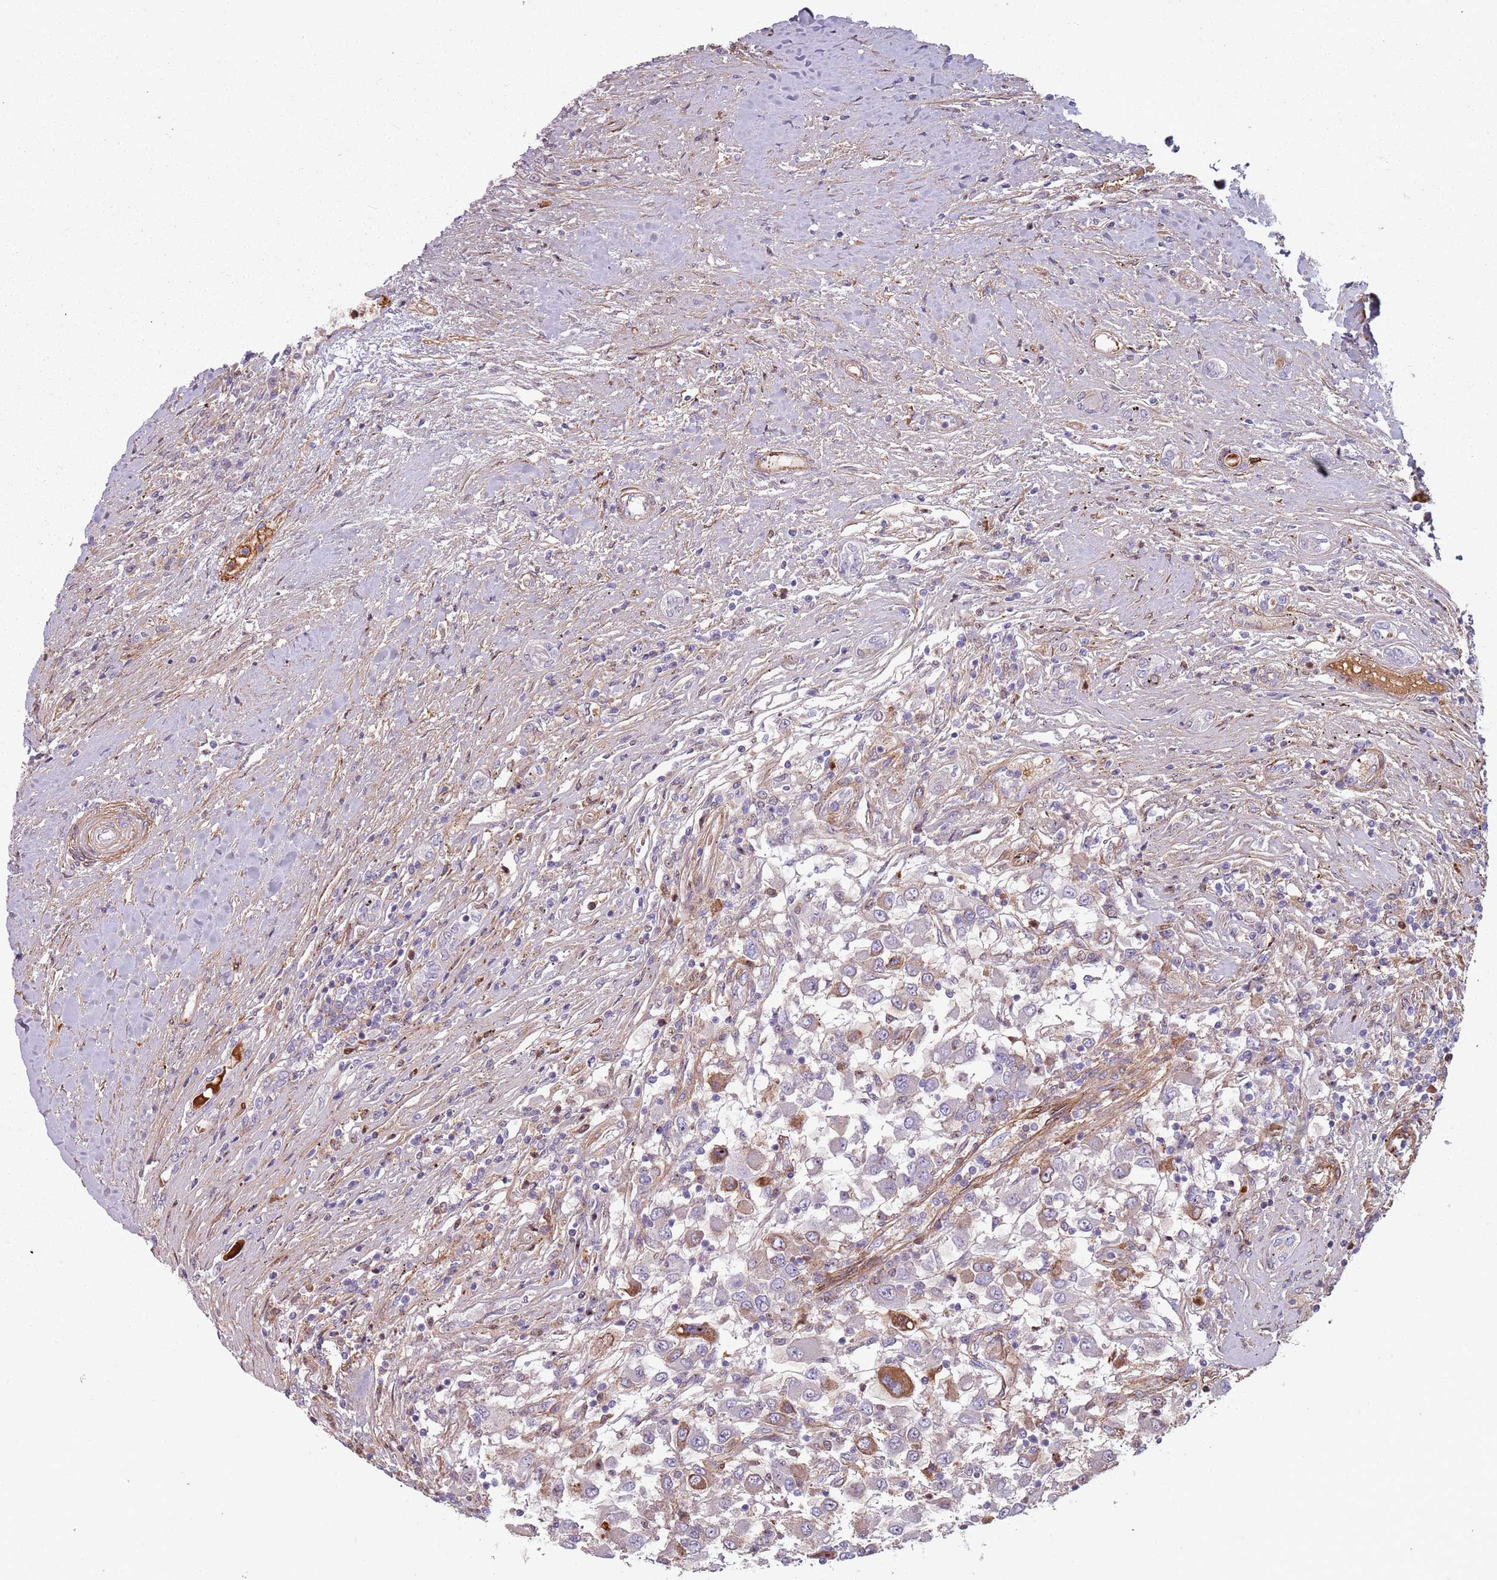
{"staining": {"intensity": "moderate", "quantity": "<25%", "location": "cytoplasmic/membranous"}, "tissue": "renal cancer", "cell_type": "Tumor cells", "image_type": "cancer", "snomed": [{"axis": "morphology", "description": "Adenocarcinoma, NOS"}, {"axis": "topography", "description": "Kidney"}], "caption": "DAB (3,3'-diaminobenzidine) immunohistochemical staining of human renal cancer shows moderate cytoplasmic/membranous protein expression in about <25% of tumor cells.", "gene": "NADK", "patient": {"sex": "female", "age": 67}}